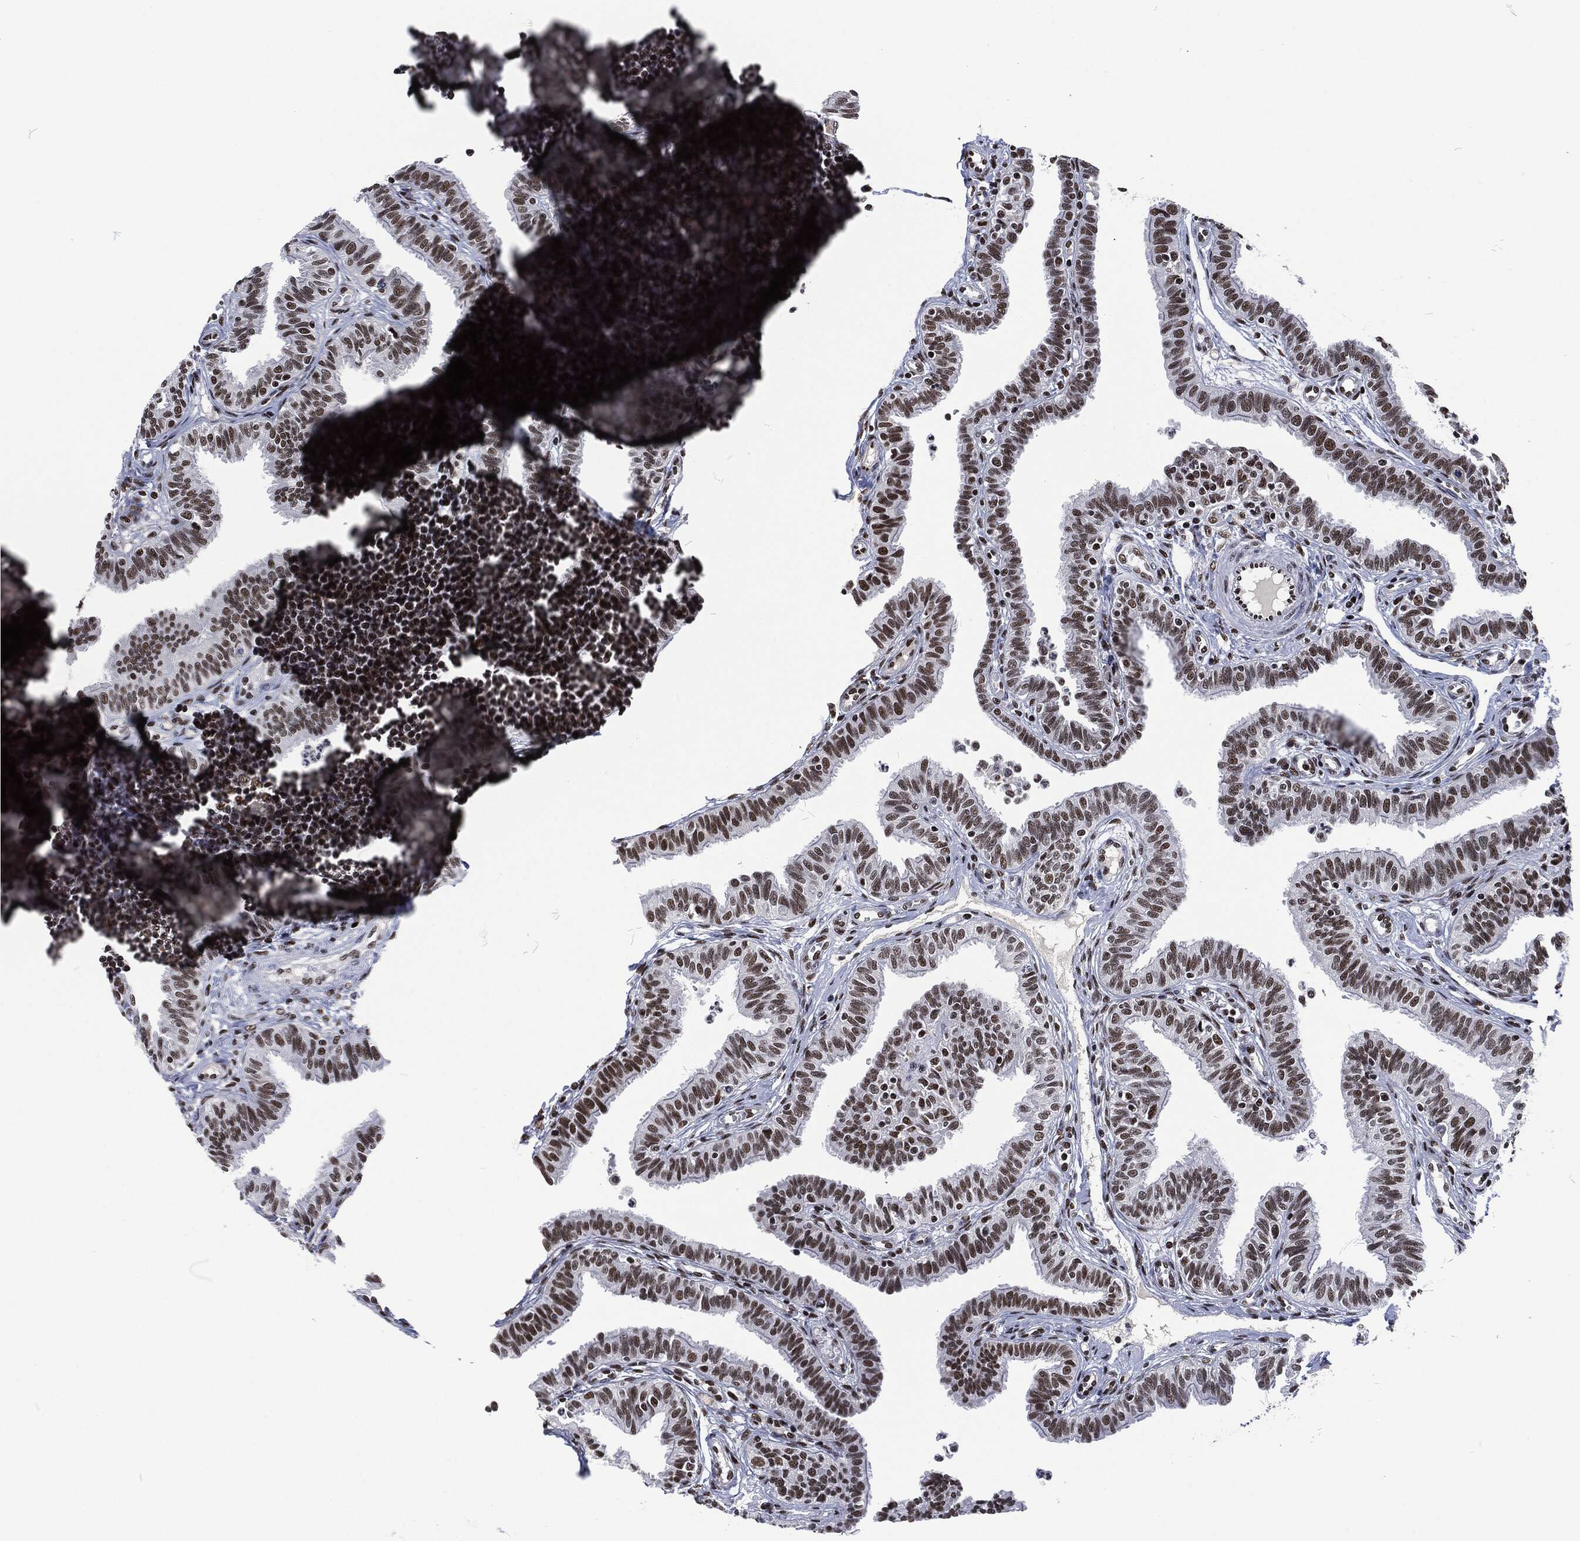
{"staining": {"intensity": "moderate", "quantity": ">75%", "location": "nuclear"}, "tissue": "fallopian tube", "cell_type": "Glandular cells", "image_type": "normal", "snomed": [{"axis": "morphology", "description": "Normal tissue, NOS"}, {"axis": "topography", "description": "Fallopian tube"}], "caption": "A histopathology image showing moderate nuclear positivity in about >75% of glandular cells in benign fallopian tube, as visualized by brown immunohistochemical staining.", "gene": "DCPS", "patient": {"sex": "female", "age": 36}}